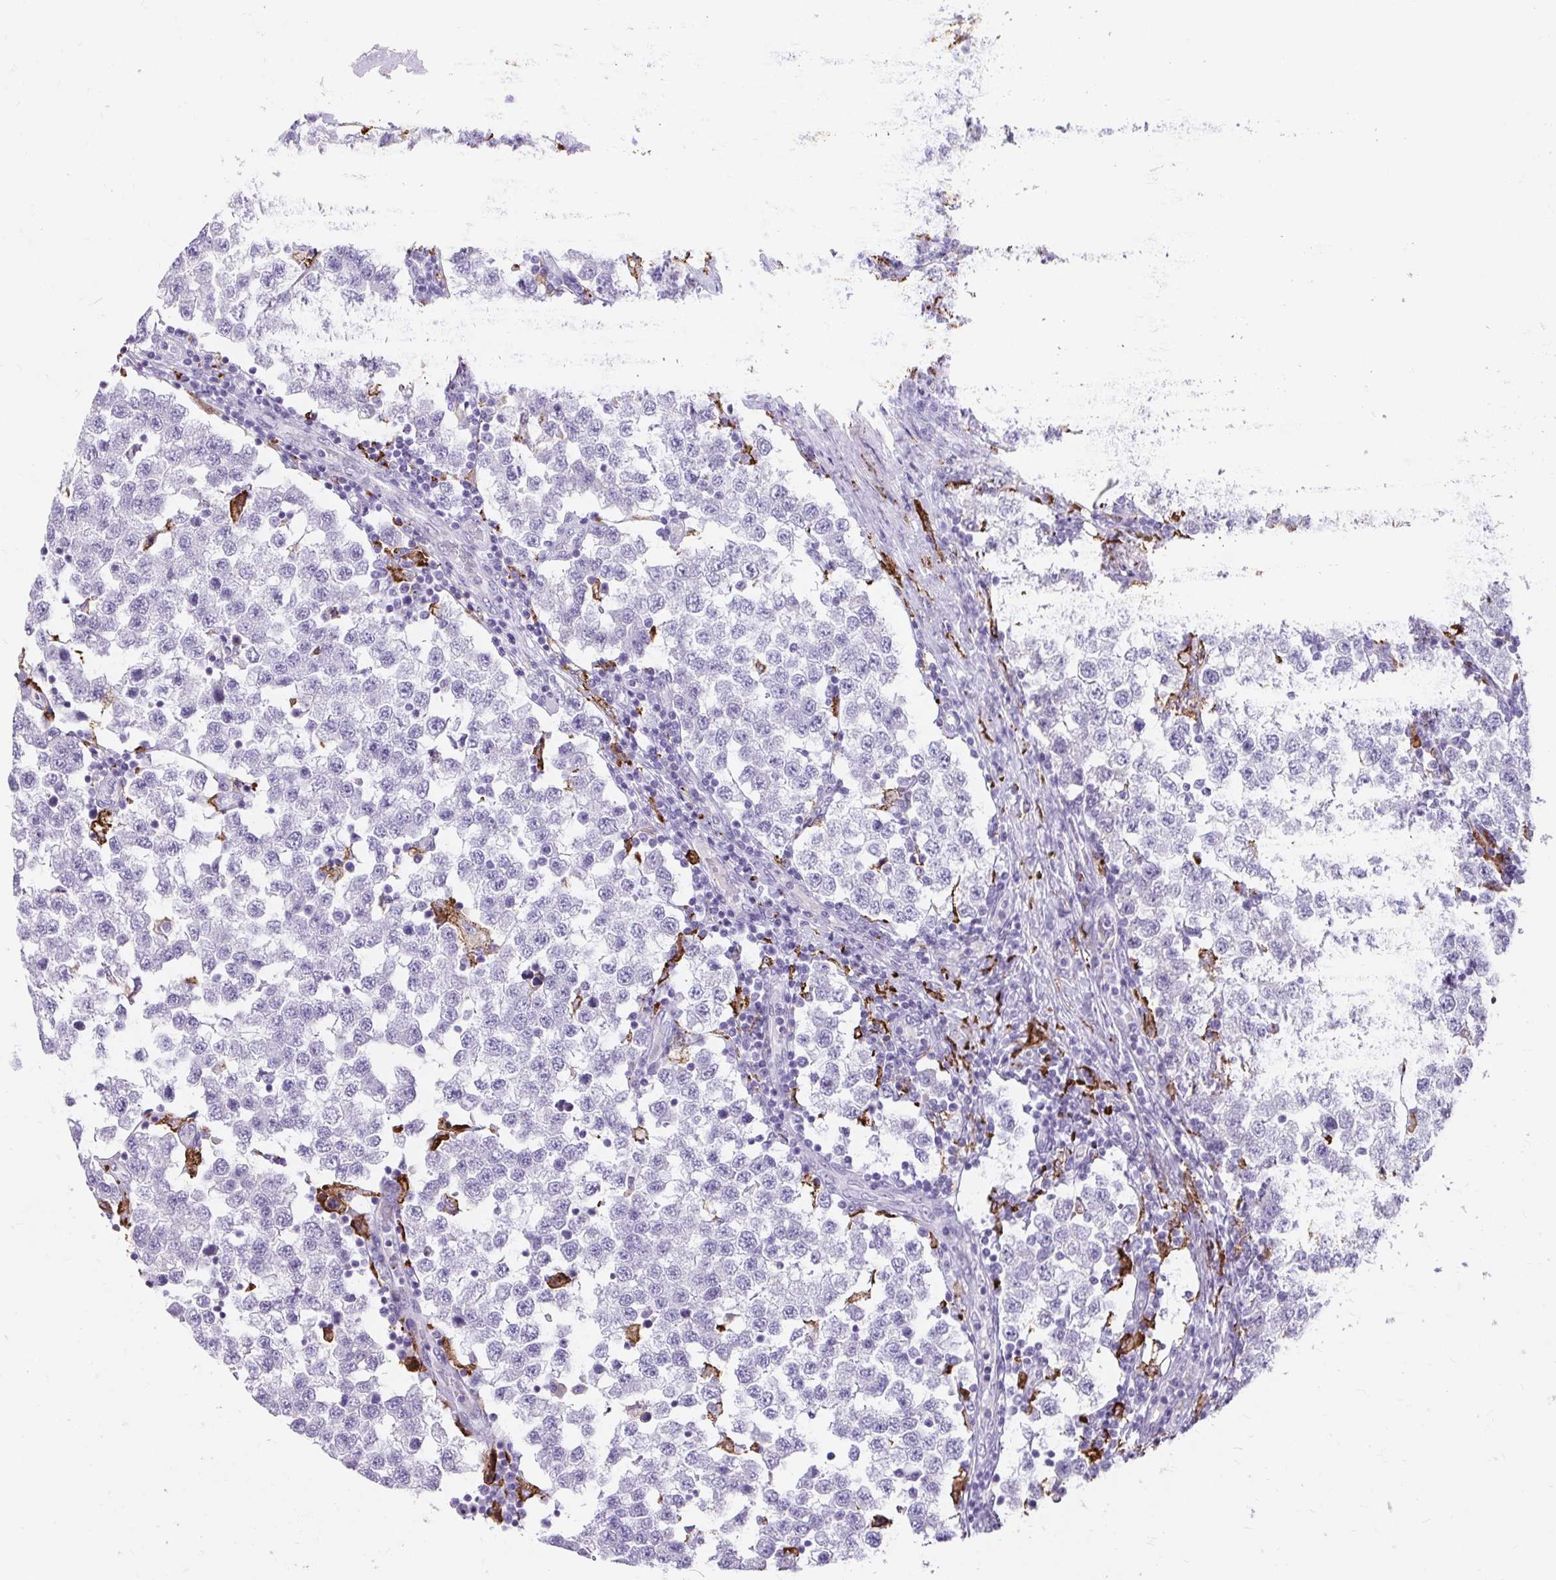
{"staining": {"intensity": "negative", "quantity": "none", "location": "none"}, "tissue": "testis cancer", "cell_type": "Tumor cells", "image_type": "cancer", "snomed": [{"axis": "morphology", "description": "Seminoma, NOS"}, {"axis": "topography", "description": "Testis"}], "caption": "This is an immunohistochemistry (IHC) photomicrograph of human testis seminoma. There is no staining in tumor cells.", "gene": "CD163", "patient": {"sex": "male", "age": 34}}